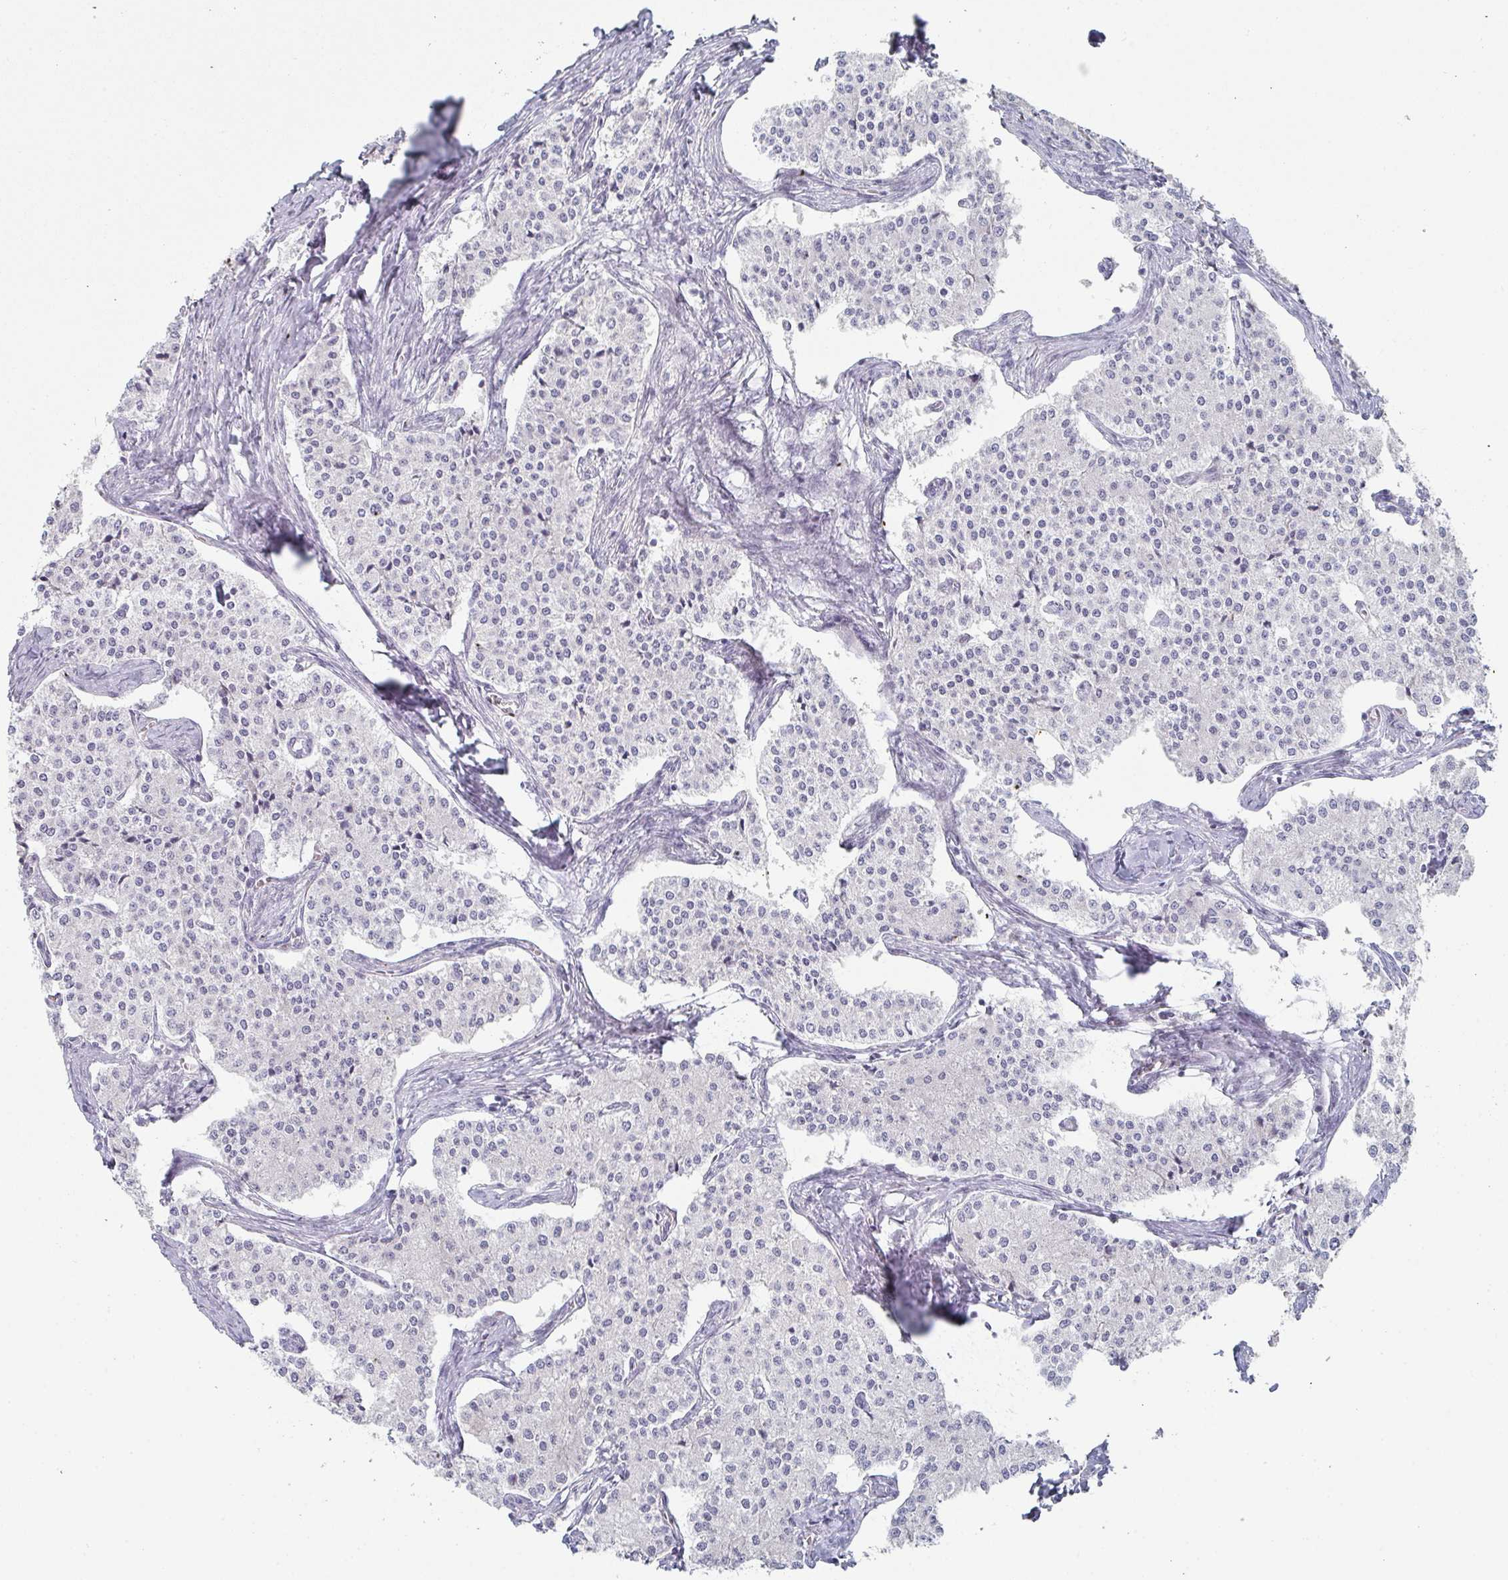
{"staining": {"intensity": "negative", "quantity": "none", "location": "none"}, "tissue": "carcinoid", "cell_type": "Tumor cells", "image_type": "cancer", "snomed": [{"axis": "morphology", "description": "Carcinoid, malignant, NOS"}, {"axis": "topography", "description": "Colon"}], "caption": "DAB immunohistochemical staining of human carcinoid displays no significant positivity in tumor cells.", "gene": "POU2AF2", "patient": {"sex": "female", "age": 52}}